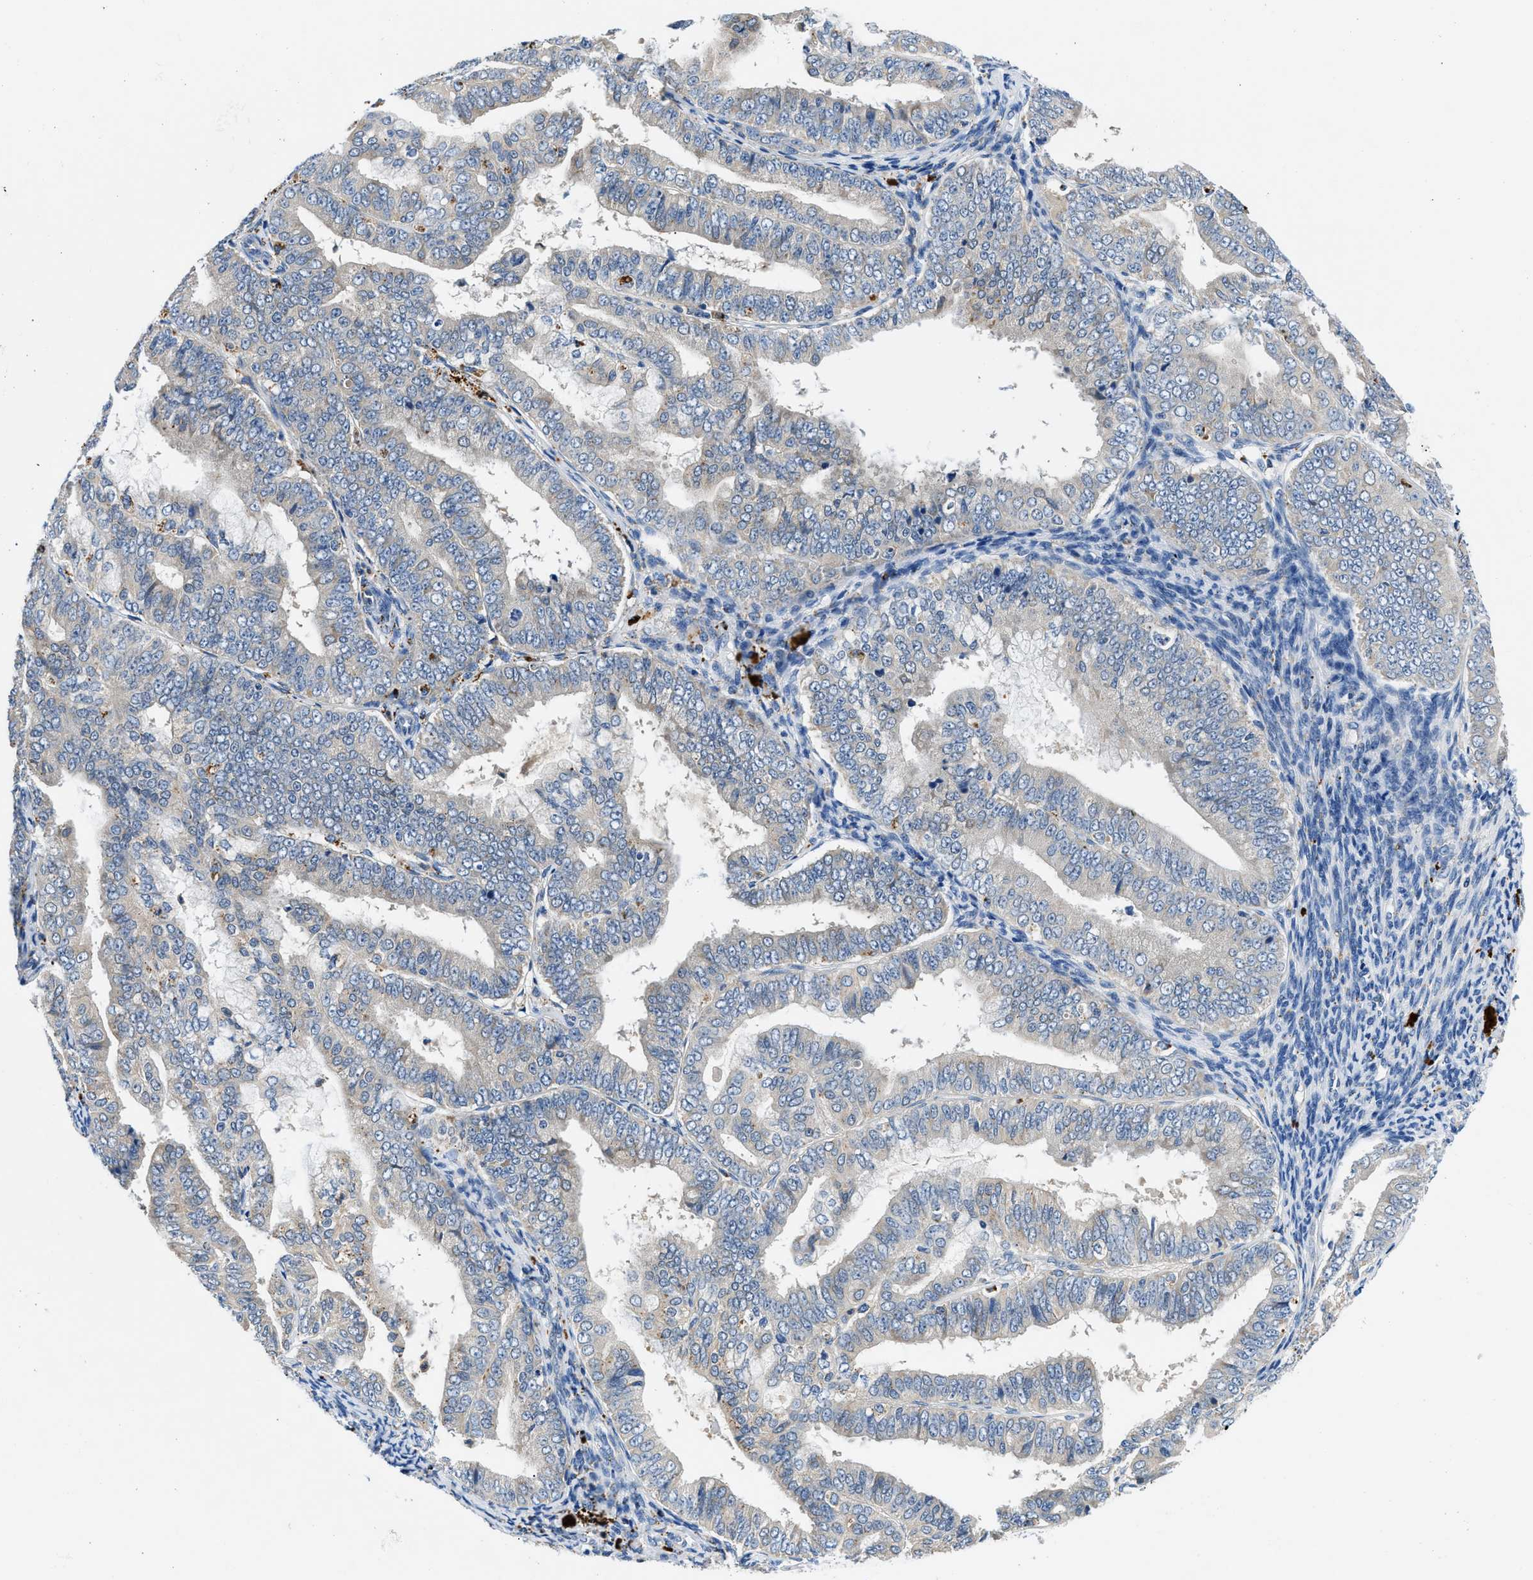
{"staining": {"intensity": "weak", "quantity": "<25%", "location": "cytoplasmic/membranous"}, "tissue": "endometrial cancer", "cell_type": "Tumor cells", "image_type": "cancer", "snomed": [{"axis": "morphology", "description": "Adenocarcinoma, NOS"}, {"axis": "topography", "description": "Endometrium"}], "caption": "Tumor cells are negative for protein expression in human endometrial cancer.", "gene": "ADGRE3", "patient": {"sex": "female", "age": 63}}